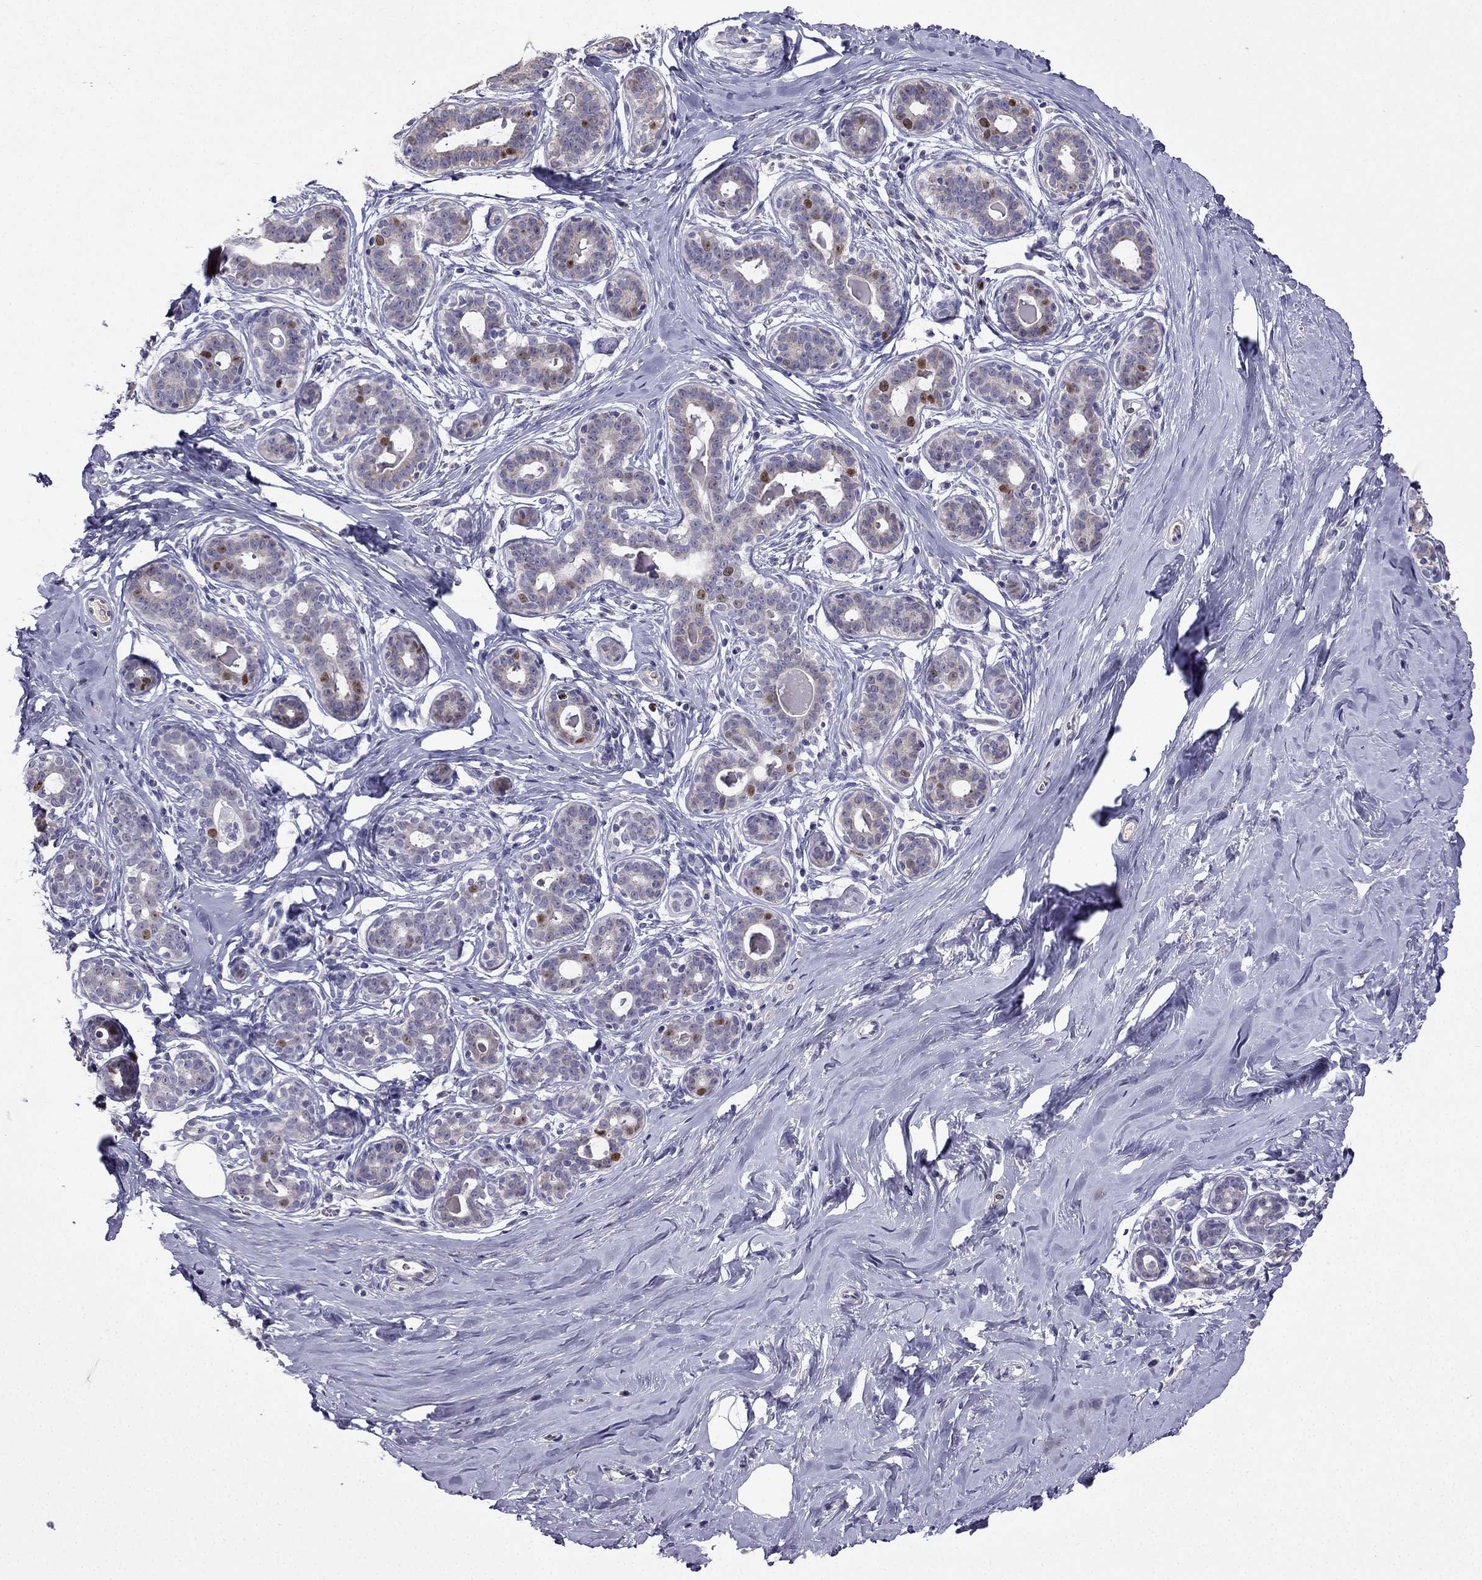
{"staining": {"intensity": "negative", "quantity": "none", "location": "none"}, "tissue": "breast", "cell_type": "Adipocytes", "image_type": "normal", "snomed": [{"axis": "morphology", "description": "Normal tissue, NOS"}, {"axis": "topography", "description": "Skin"}, {"axis": "topography", "description": "Breast"}], "caption": "High power microscopy image of an immunohistochemistry (IHC) histopathology image of benign breast, revealing no significant expression in adipocytes.", "gene": "UHRF1", "patient": {"sex": "female", "age": 43}}